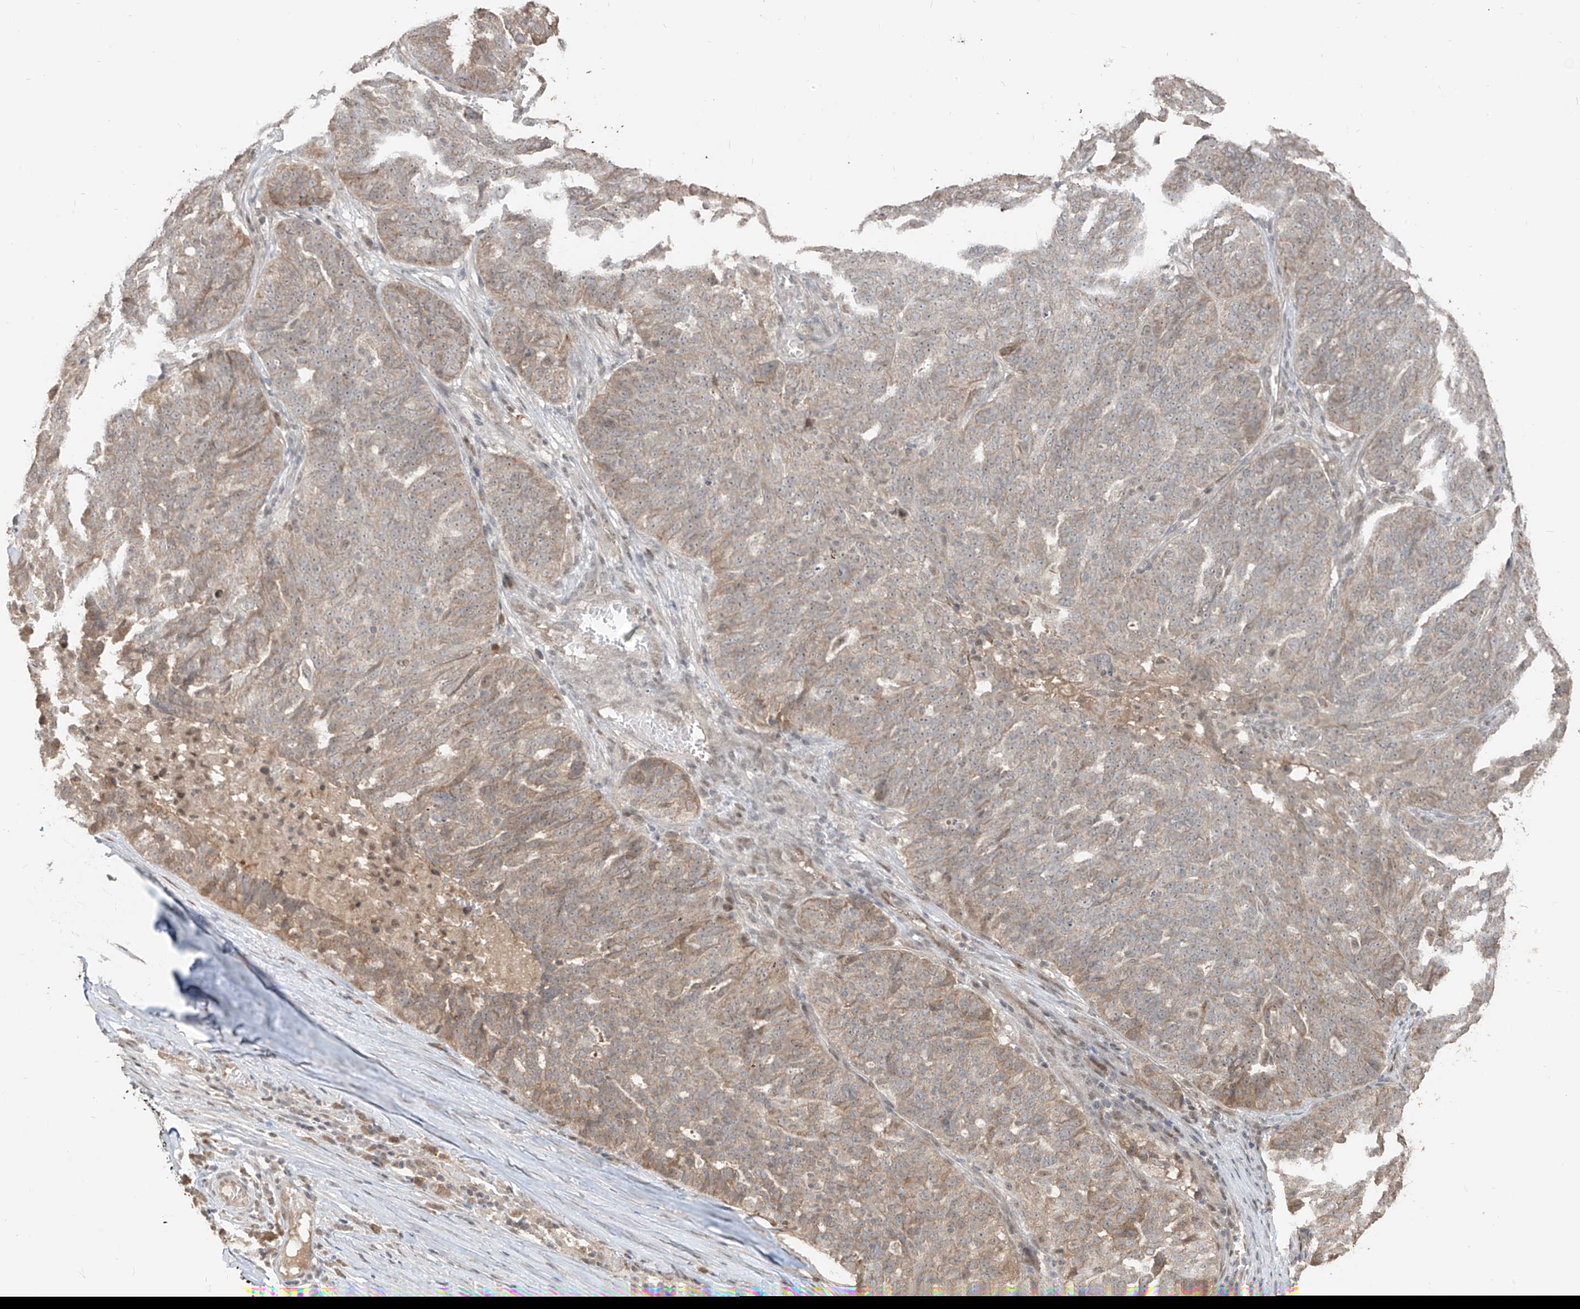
{"staining": {"intensity": "weak", "quantity": "25%-75%", "location": "cytoplasmic/membranous"}, "tissue": "ovarian cancer", "cell_type": "Tumor cells", "image_type": "cancer", "snomed": [{"axis": "morphology", "description": "Cystadenocarcinoma, serous, NOS"}, {"axis": "topography", "description": "Ovary"}], "caption": "Immunohistochemistry (DAB) staining of ovarian cancer exhibits weak cytoplasmic/membranous protein positivity in about 25%-75% of tumor cells.", "gene": "COLGALT2", "patient": {"sex": "female", "age": 59}}